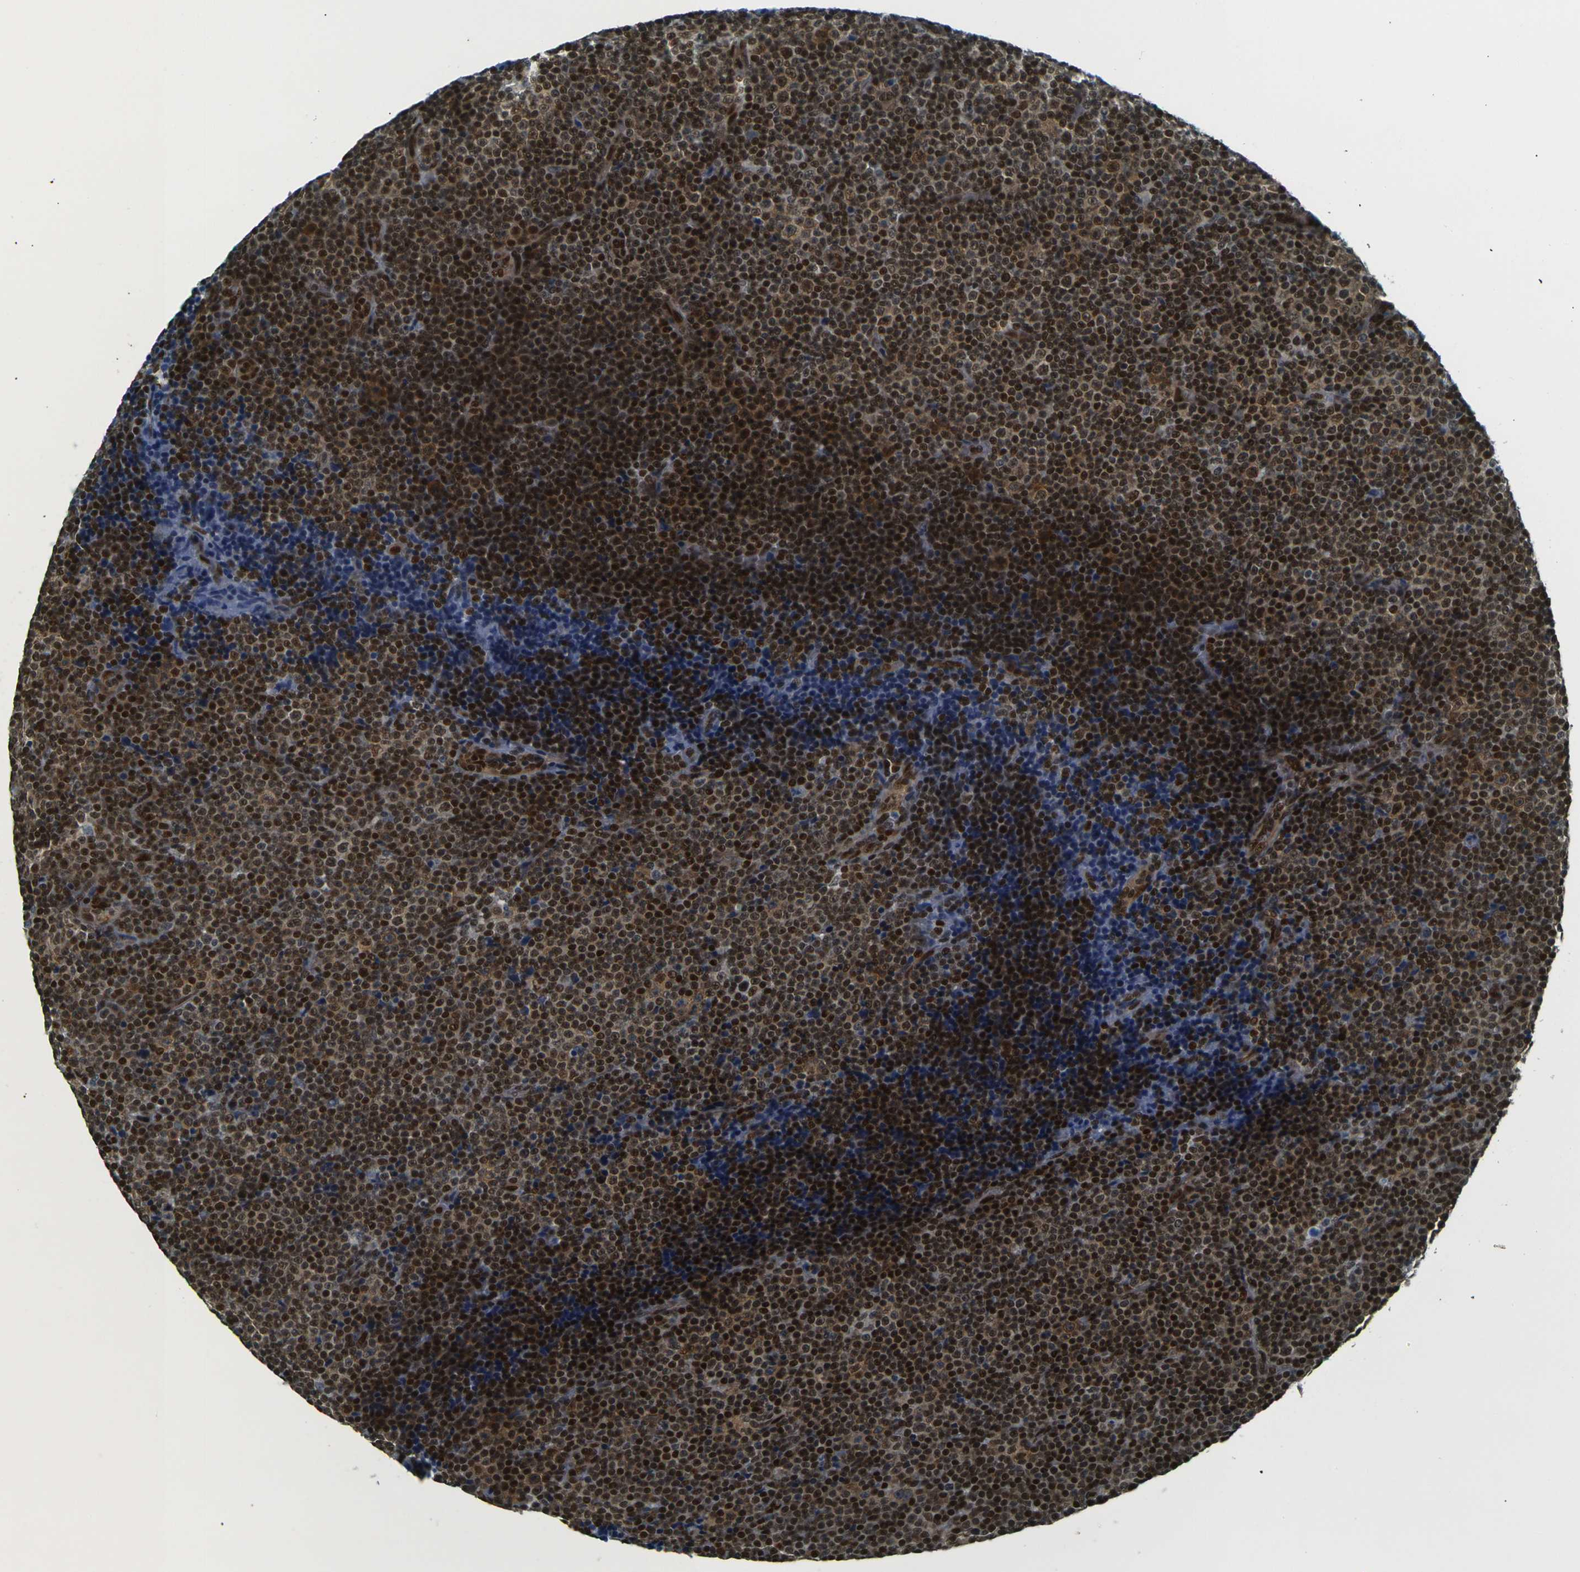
{"staining": {"intensity": "strong", "quantity": ">75%", "location": "nuclear"}, "tissue": "lymphoma", "cell_type": "Tumor cells", "image_type": "cancer", "snomed": [{"axis": "morphology", "description": "Malignant lymphoma, non-Hodgkin's type, Low grade"}, {"axis": "topography", "description": "Lymph node"}], "caption": "A histopathology image of lymphoma stained for a protein demonstrates strong nuclear brown staining in tumor cells.", "gene": "NHEJ1", "patient": {"sex": "female", "age": 67}}